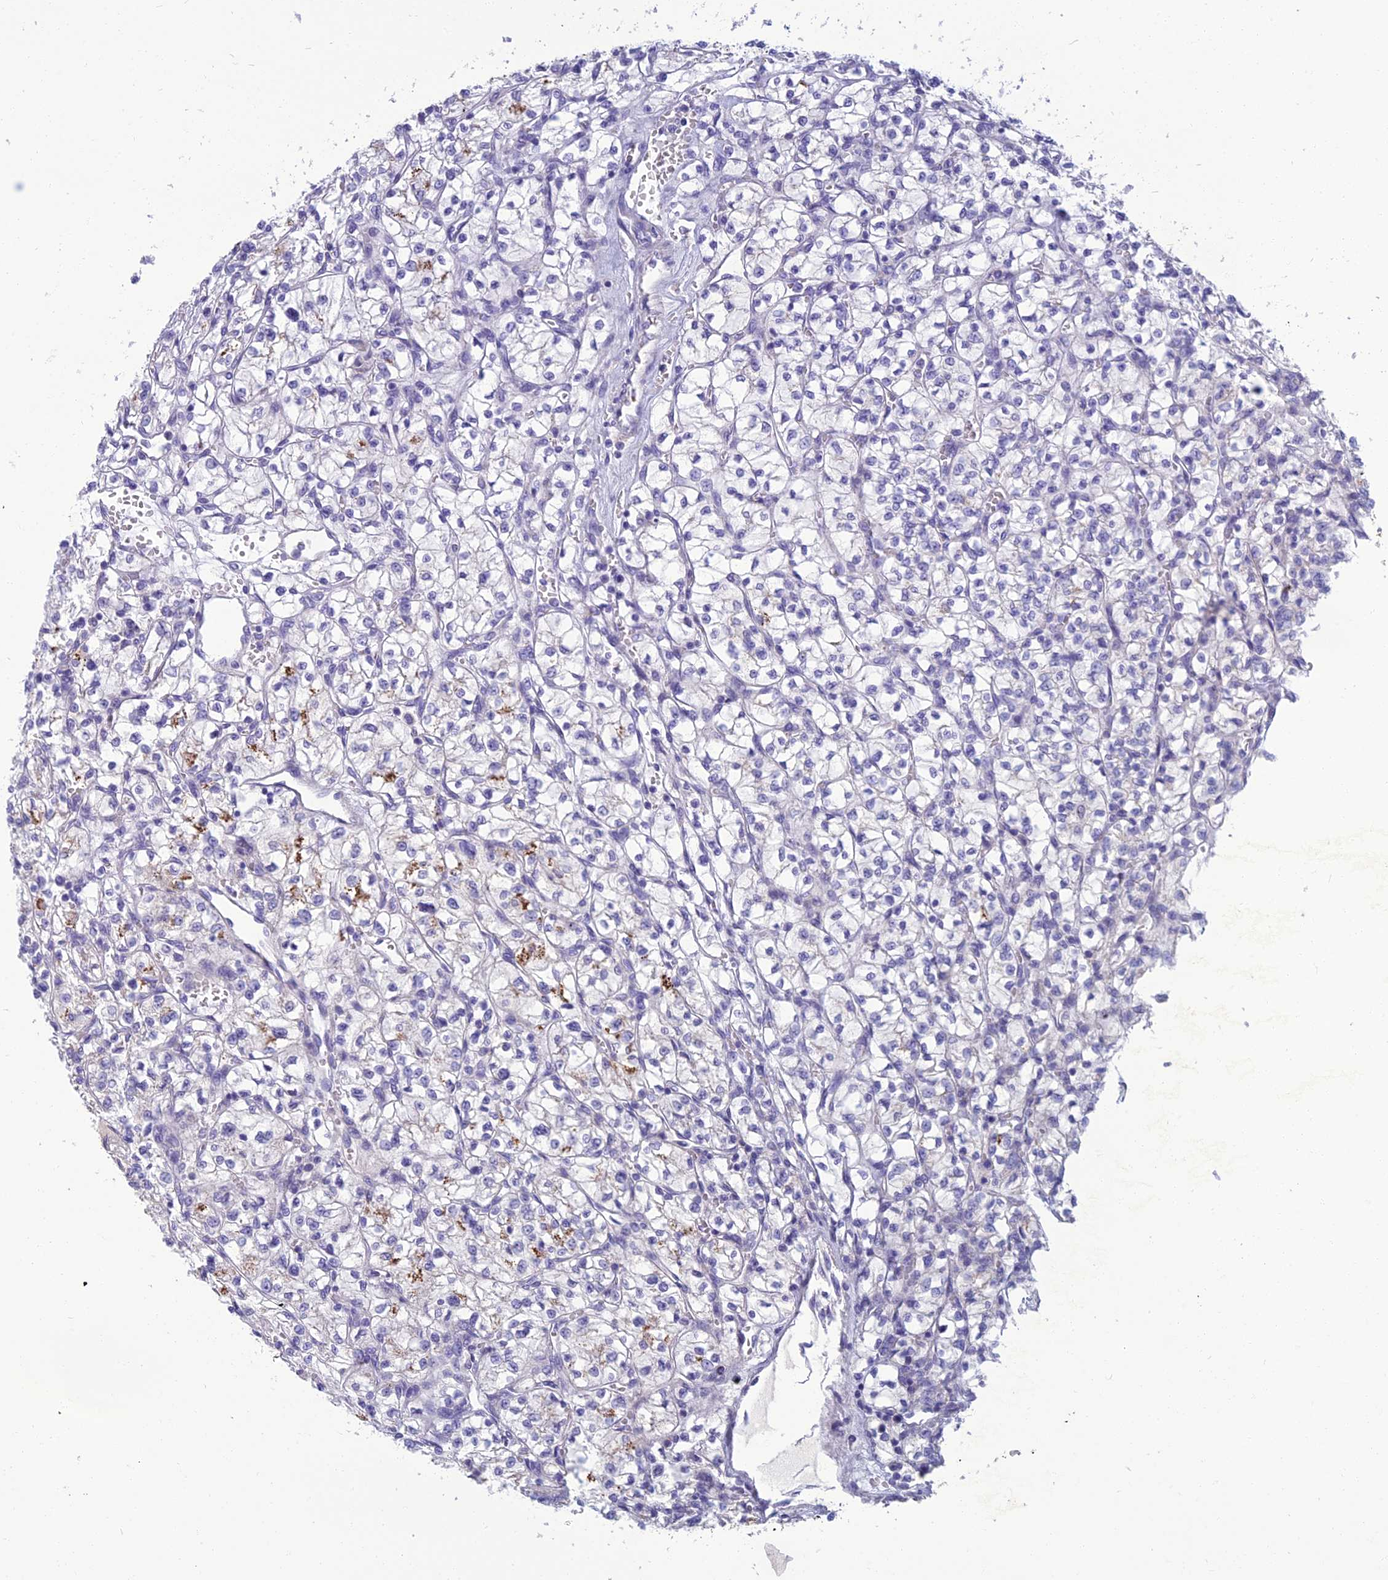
{"staining": {"intensity": "negative", "quantity": "none", "location": "none"}, "tissue": "renal cancer", "cell_type": "Tumor cells", "image_type": "cancer", "snomed": [{"axis": "morphology", "description": "Adenocarcinoma, NOS"}, {"axis": "topography", "description": "Kidney"}], "caption": "Micrograph shows no protein positivity in tumor cells of renal cancer (adenocarcinoma) tissue.", "gene": "SPTLC3", "patient": {"sex": "female", "age": 64}}